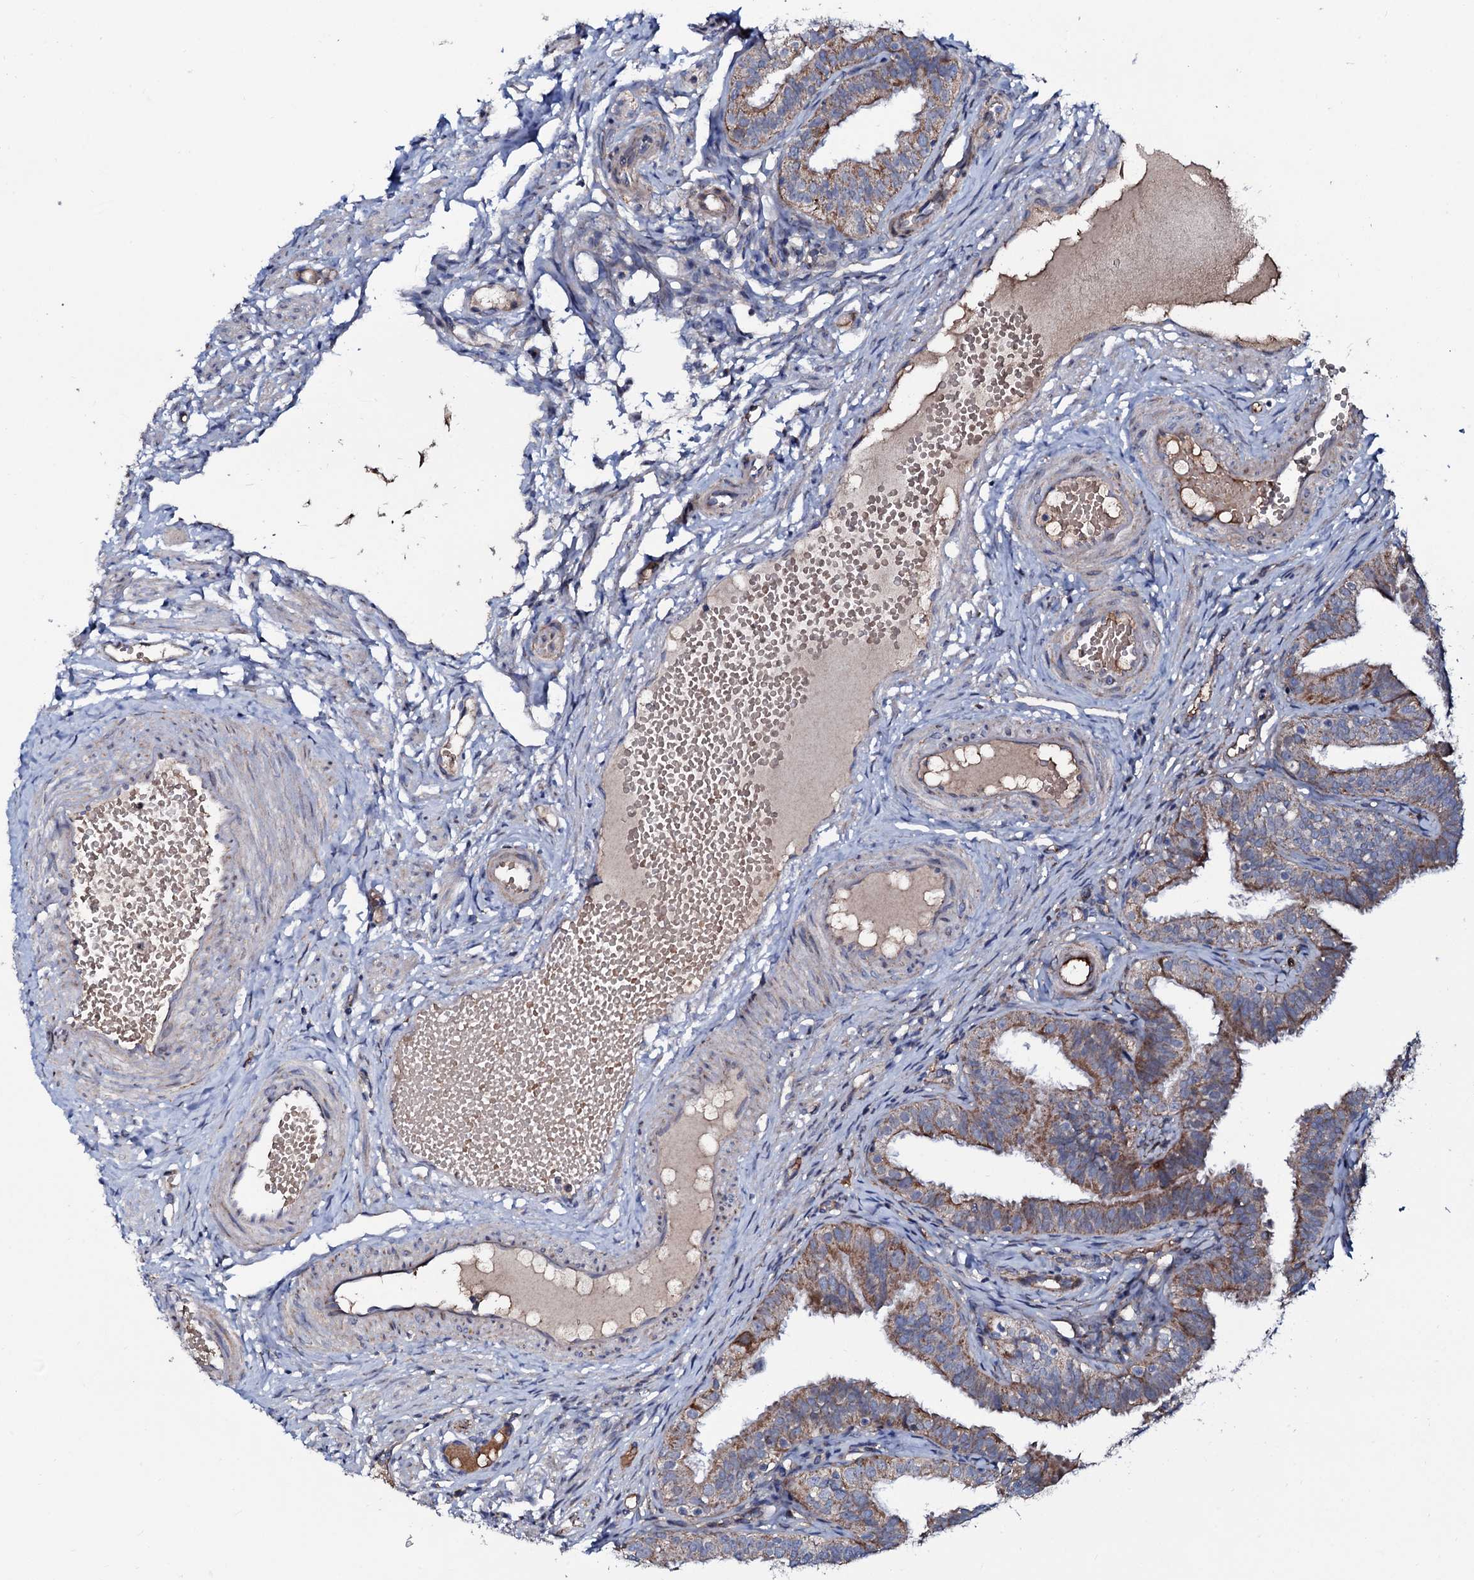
{"staining": {"intensity": "moderate", "quantity": ">75%", "location": "cytoplasmic/membranous"}, "tissue": "fallopian tube", "cell_type": "Glandular cells", "image_type": "normal", "snomed": [{"axis": "morphology", "description": "Normal tissue, NOS"}, {"axis": "topography", "description": "Fallopian tube"}], "caption": "Moderate cytoplasmic/membranous positivity is appreciated in approximately >75% of glandular cells in benign fallopian tube.", "gene": "PPP1R3D", "patient": {"sex": "female", "age": 35}}